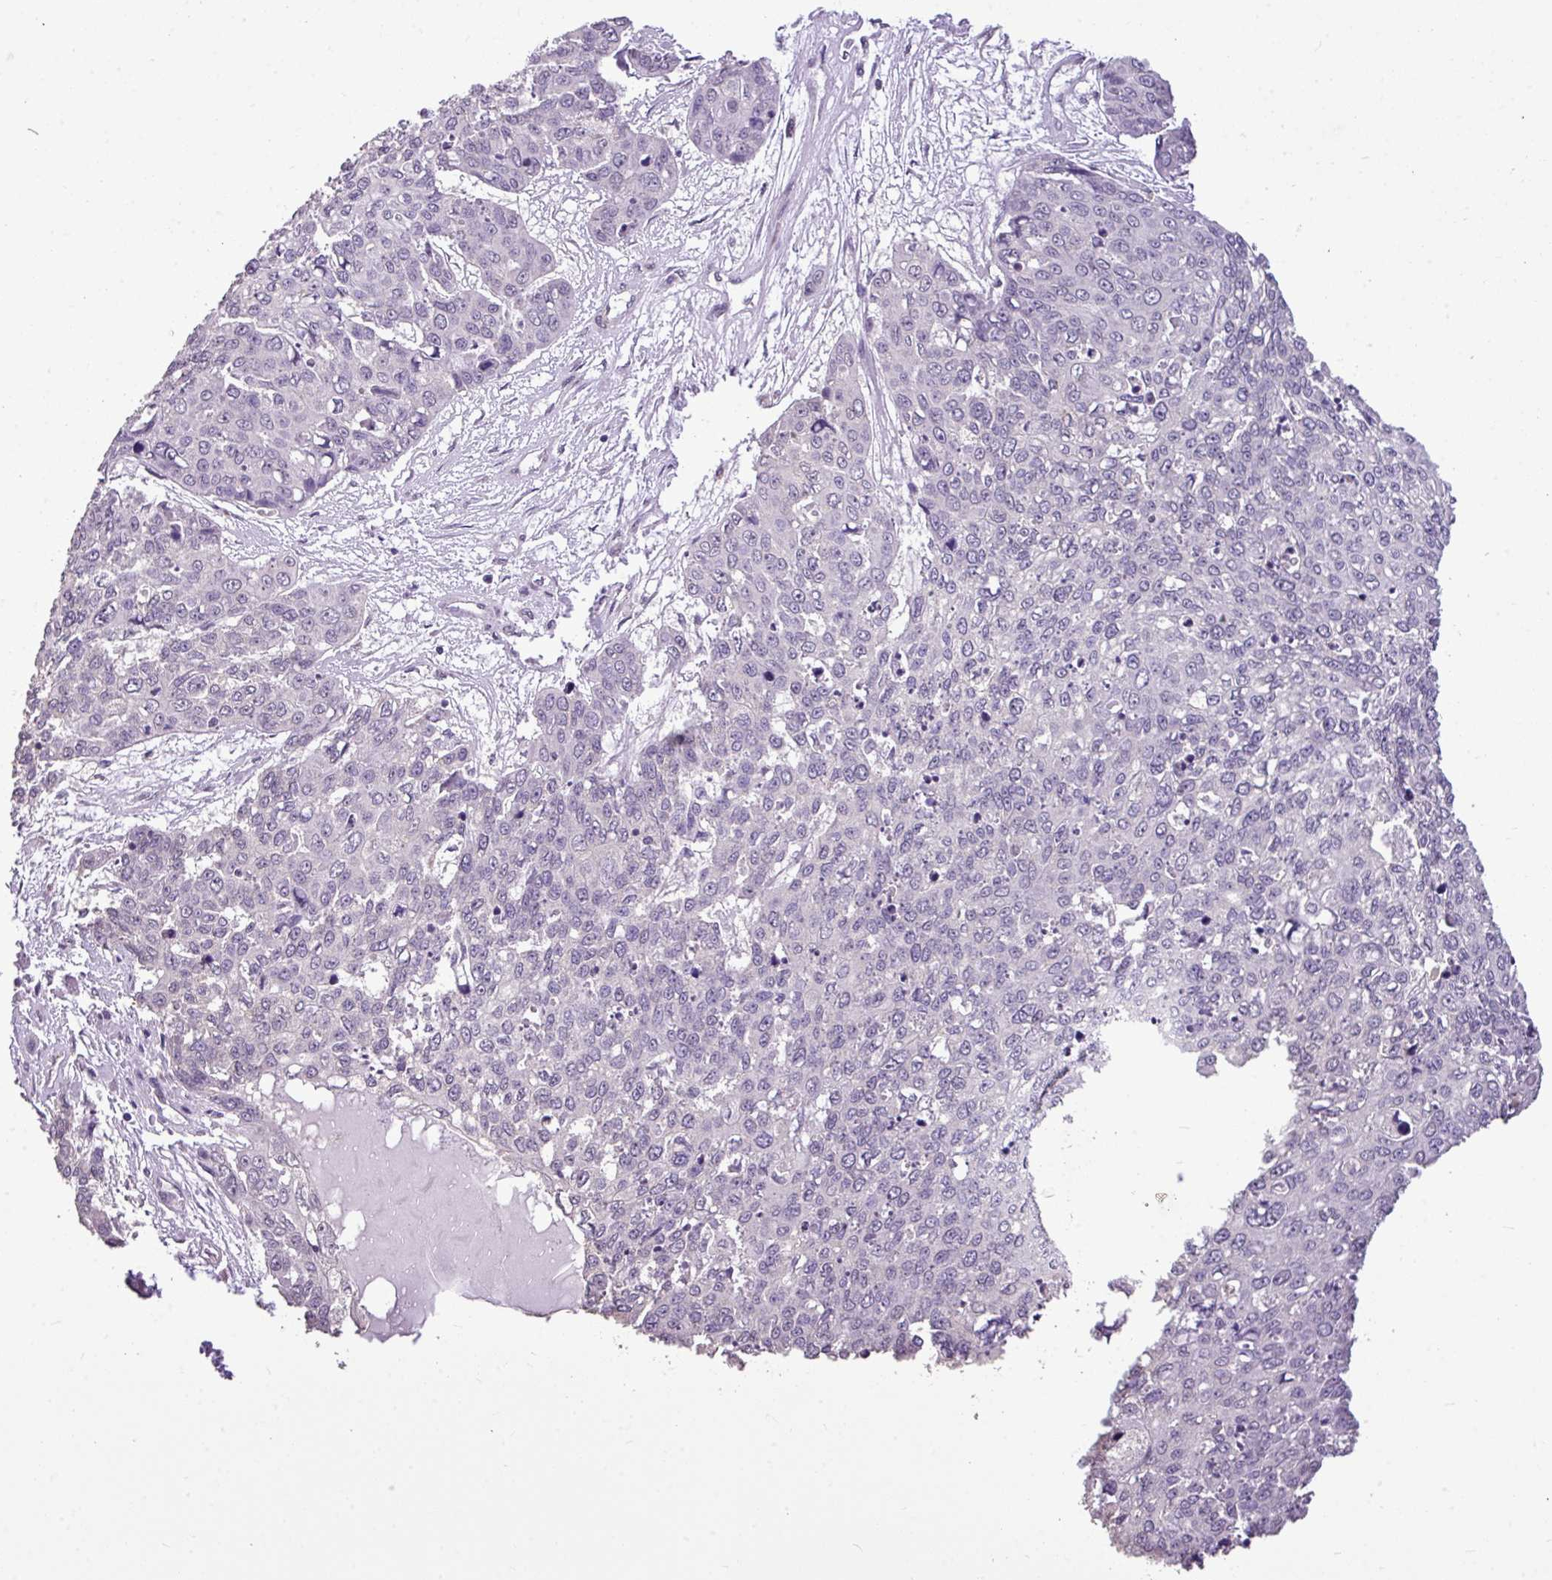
{"staining": {"intensity": "negative", "quantity": "none", "location": "none"}, "tissue": "skin cancer", "cell_type": "Tumor cells", "image_type": "cancer", "snomed": [{"axis": "morphology", "description": "Squamous cell carcinoma, NOS"}, {"axis": "topography", "description": "Skin"}], "caption": "Immunohistochemistry (IHC) image of skin squamous cell carcinoma stained for a protein (brown), which reveals no staining in tumor cells.", "gene": "ALDH2", "patient": {"sex": "male", "age": 71}}